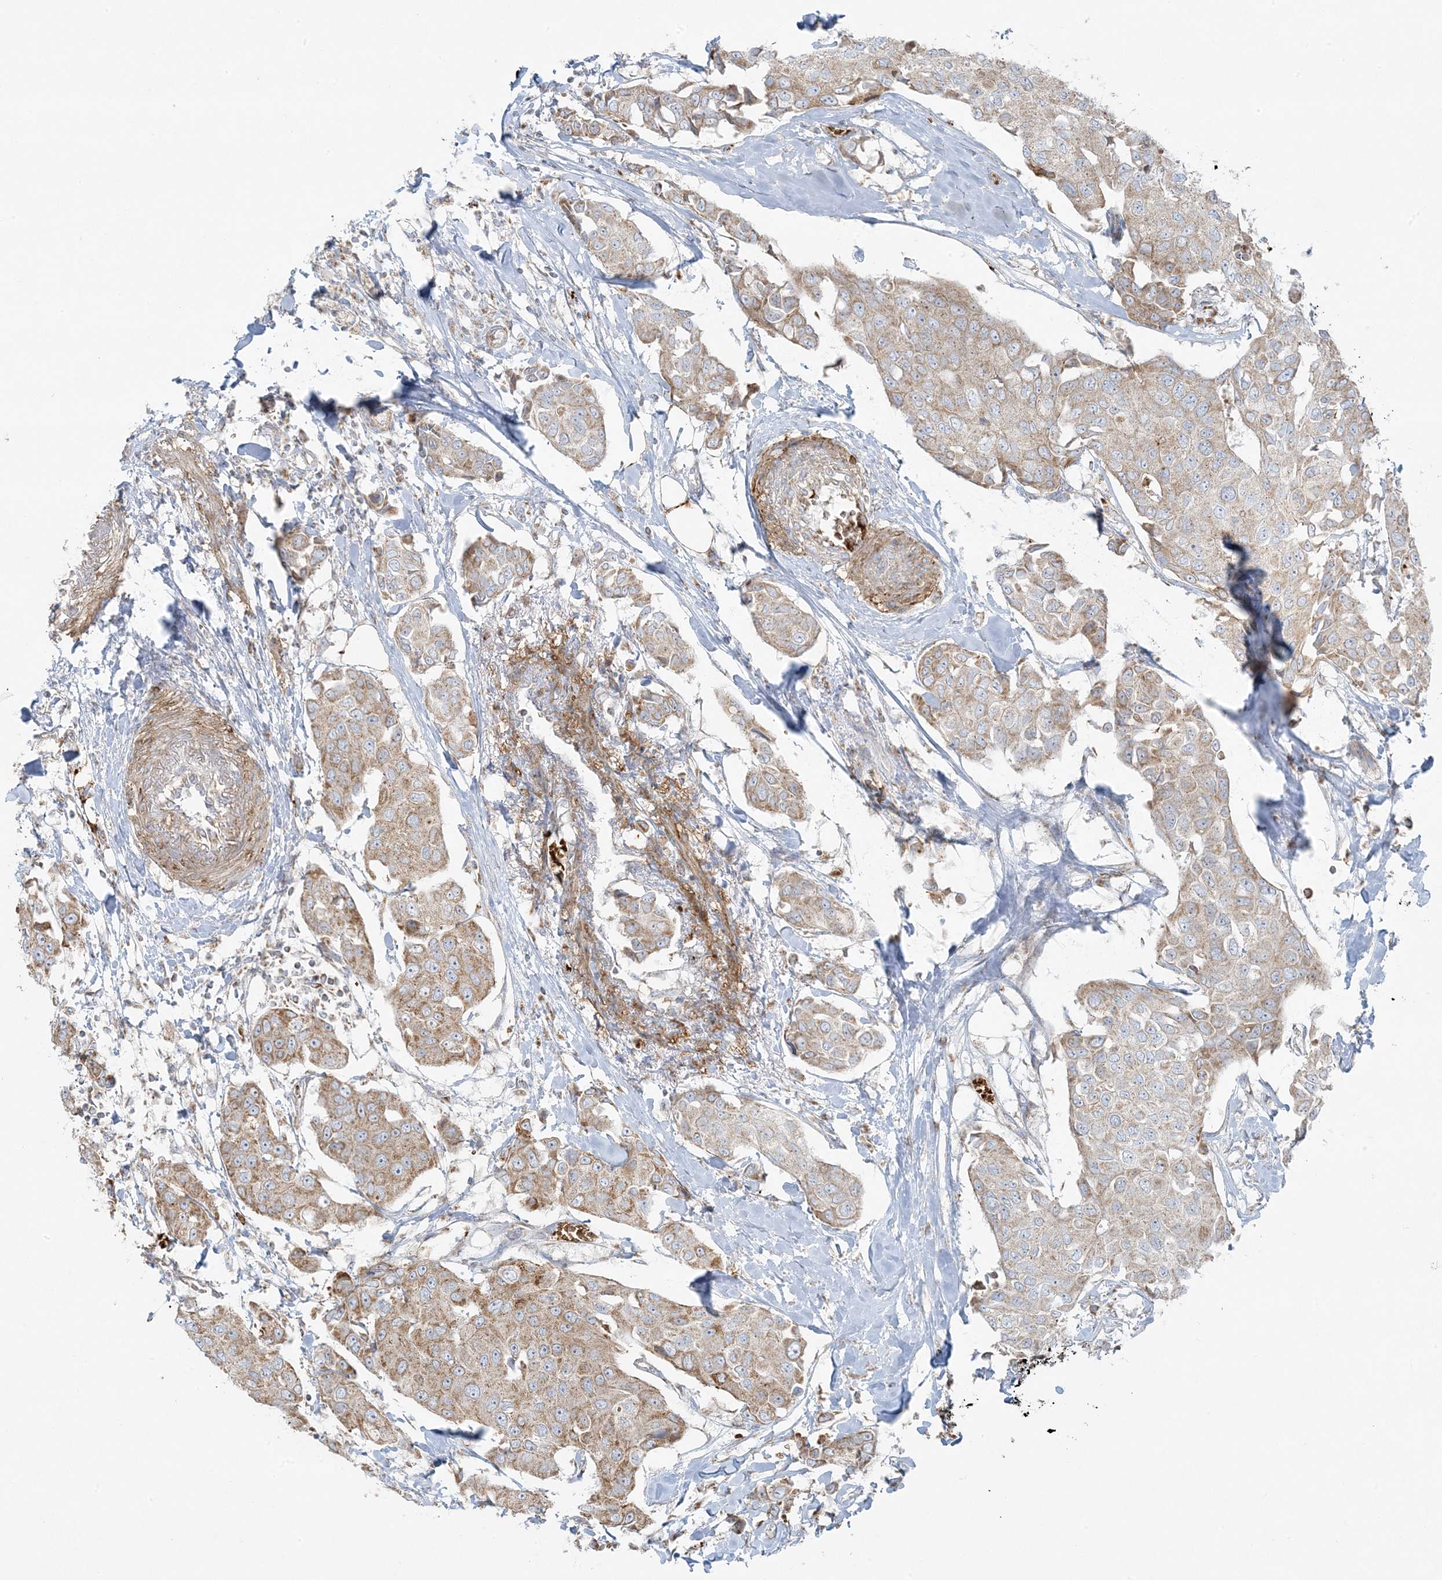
{"staining": {"intensity": "moderate", "quantity": "25%-75%", "location": "cytoplasmic/membranous"}, "tissue": "breast cancer", "cell_type": "Tumor cells", "image_type": "cancer", "snomed": [{"axis": "morphology", "description": "Duct carcinoma"}, {"axis": "topography", "description": "Breast"}], "caption": "Moderate cytoplasmic/membranous expression for a protein is identified in approximately 25%-75% of tumor cells of breast invasive ductal carcinoma using immunohistochemistry.", "gene": "PIK3R4", "patient": {"sex": "female", "age": 80}}